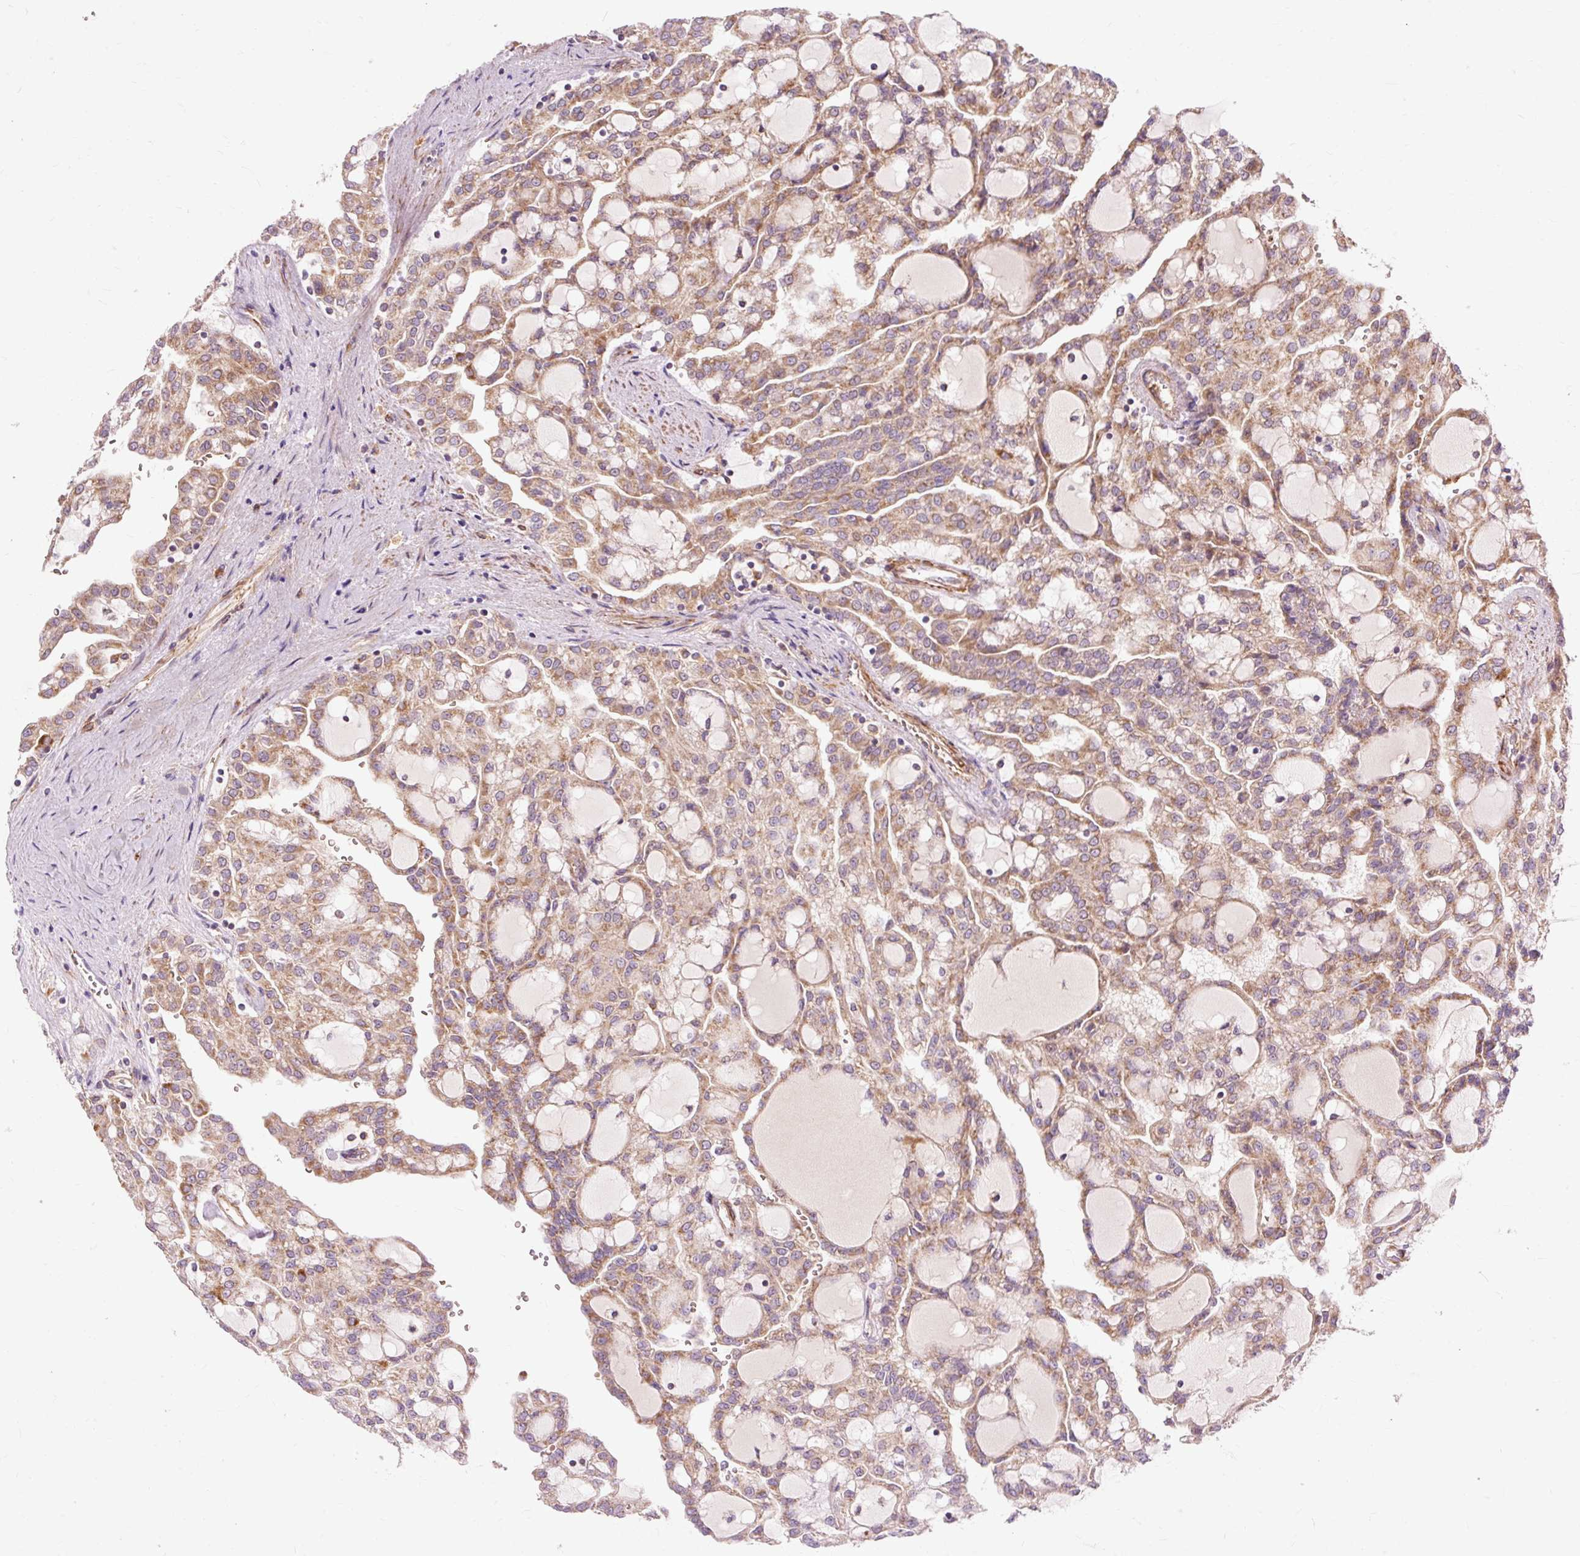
{"staining": {"intensity": "moderate", "quantity": ">75%", "location": "cytoplasmic/membranous"}, "tissue": "renal cancer", "cell_type": "Tumor cells", "image_type": "cancer", "snomed": [{"axis": "morphology", "description": "Adenocarcinoma, NOS"}, {"axis": "topography", "description": "Kidney"}], "caption": "Renal cancer (adenocarcinoma) stained for a protein (brown) demonstrates moderate cytoplasmic/membranous positive staining in approximately >75% of tumor cells.", "gene": "RIPOR3", "patient": {"sex": "male", "age": 63}}